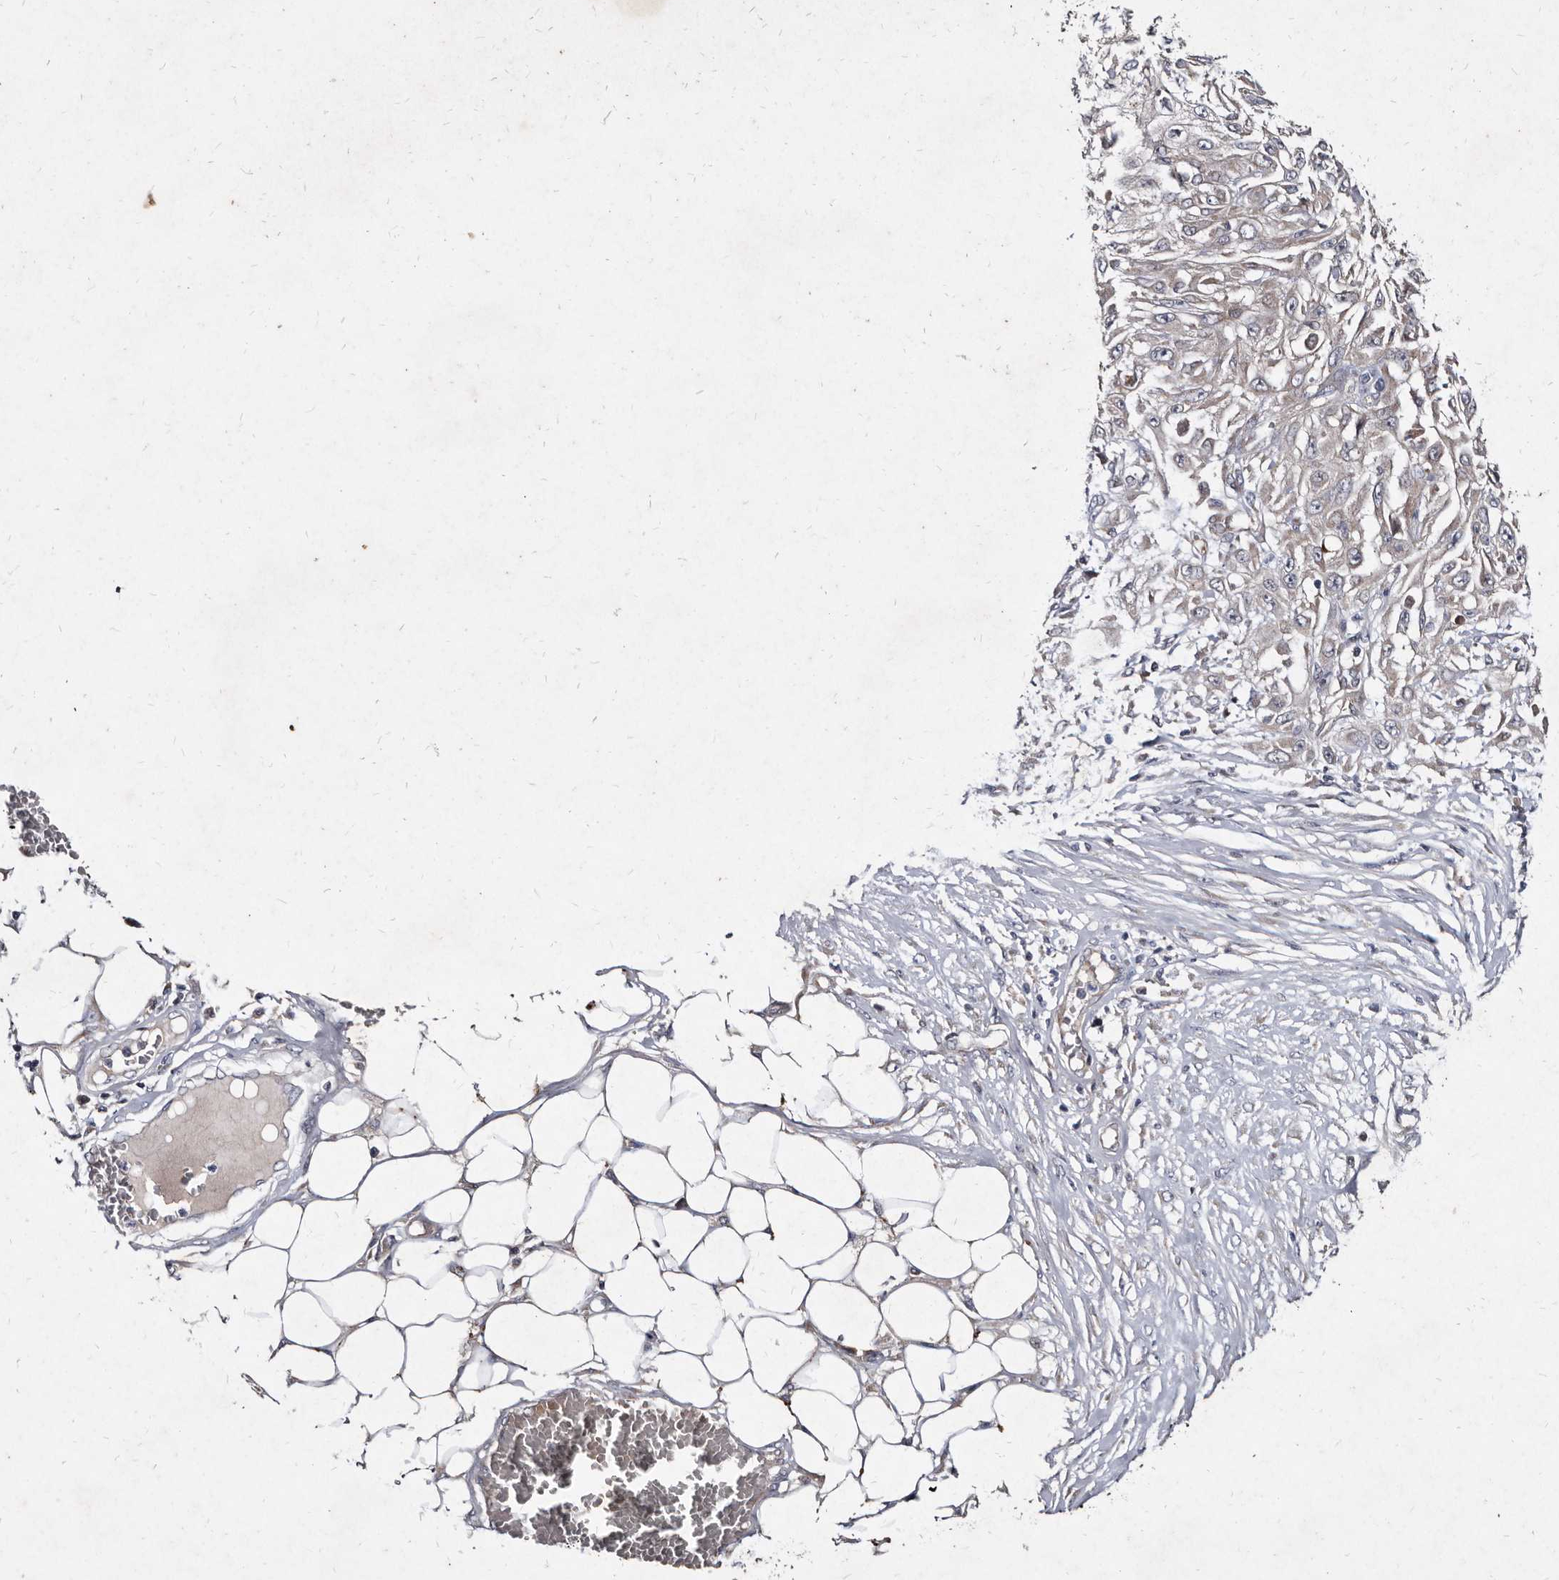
{"staining": {"intensity": "negative", "quantity": "none", "location": "none"}, "tissue": "skin cancer", "cell_type": "Tumor cells", "image_type": "cancer", "snomed": [{"axis": "morphology", "description": "Squamous cell carcinoma, NOS"}, {"axis": "morphology", "description": "Squamous cell carcinoma, metastatic, NOS"}, {"axis": "topography", "description": "Skin"}, {"axis": "topography", "description": "Lymph node"}], "caption": "Tumor cells show no significant staining in skin metastatic squamous cell carcinoma. (DAB (3,3'-diaminobenzidine) immunohistochemistry (IHC) visualized using brightfield microscopy, high magnification).", "gene": "YPEL3", "patient": {"sex": "male", "age": 75}}